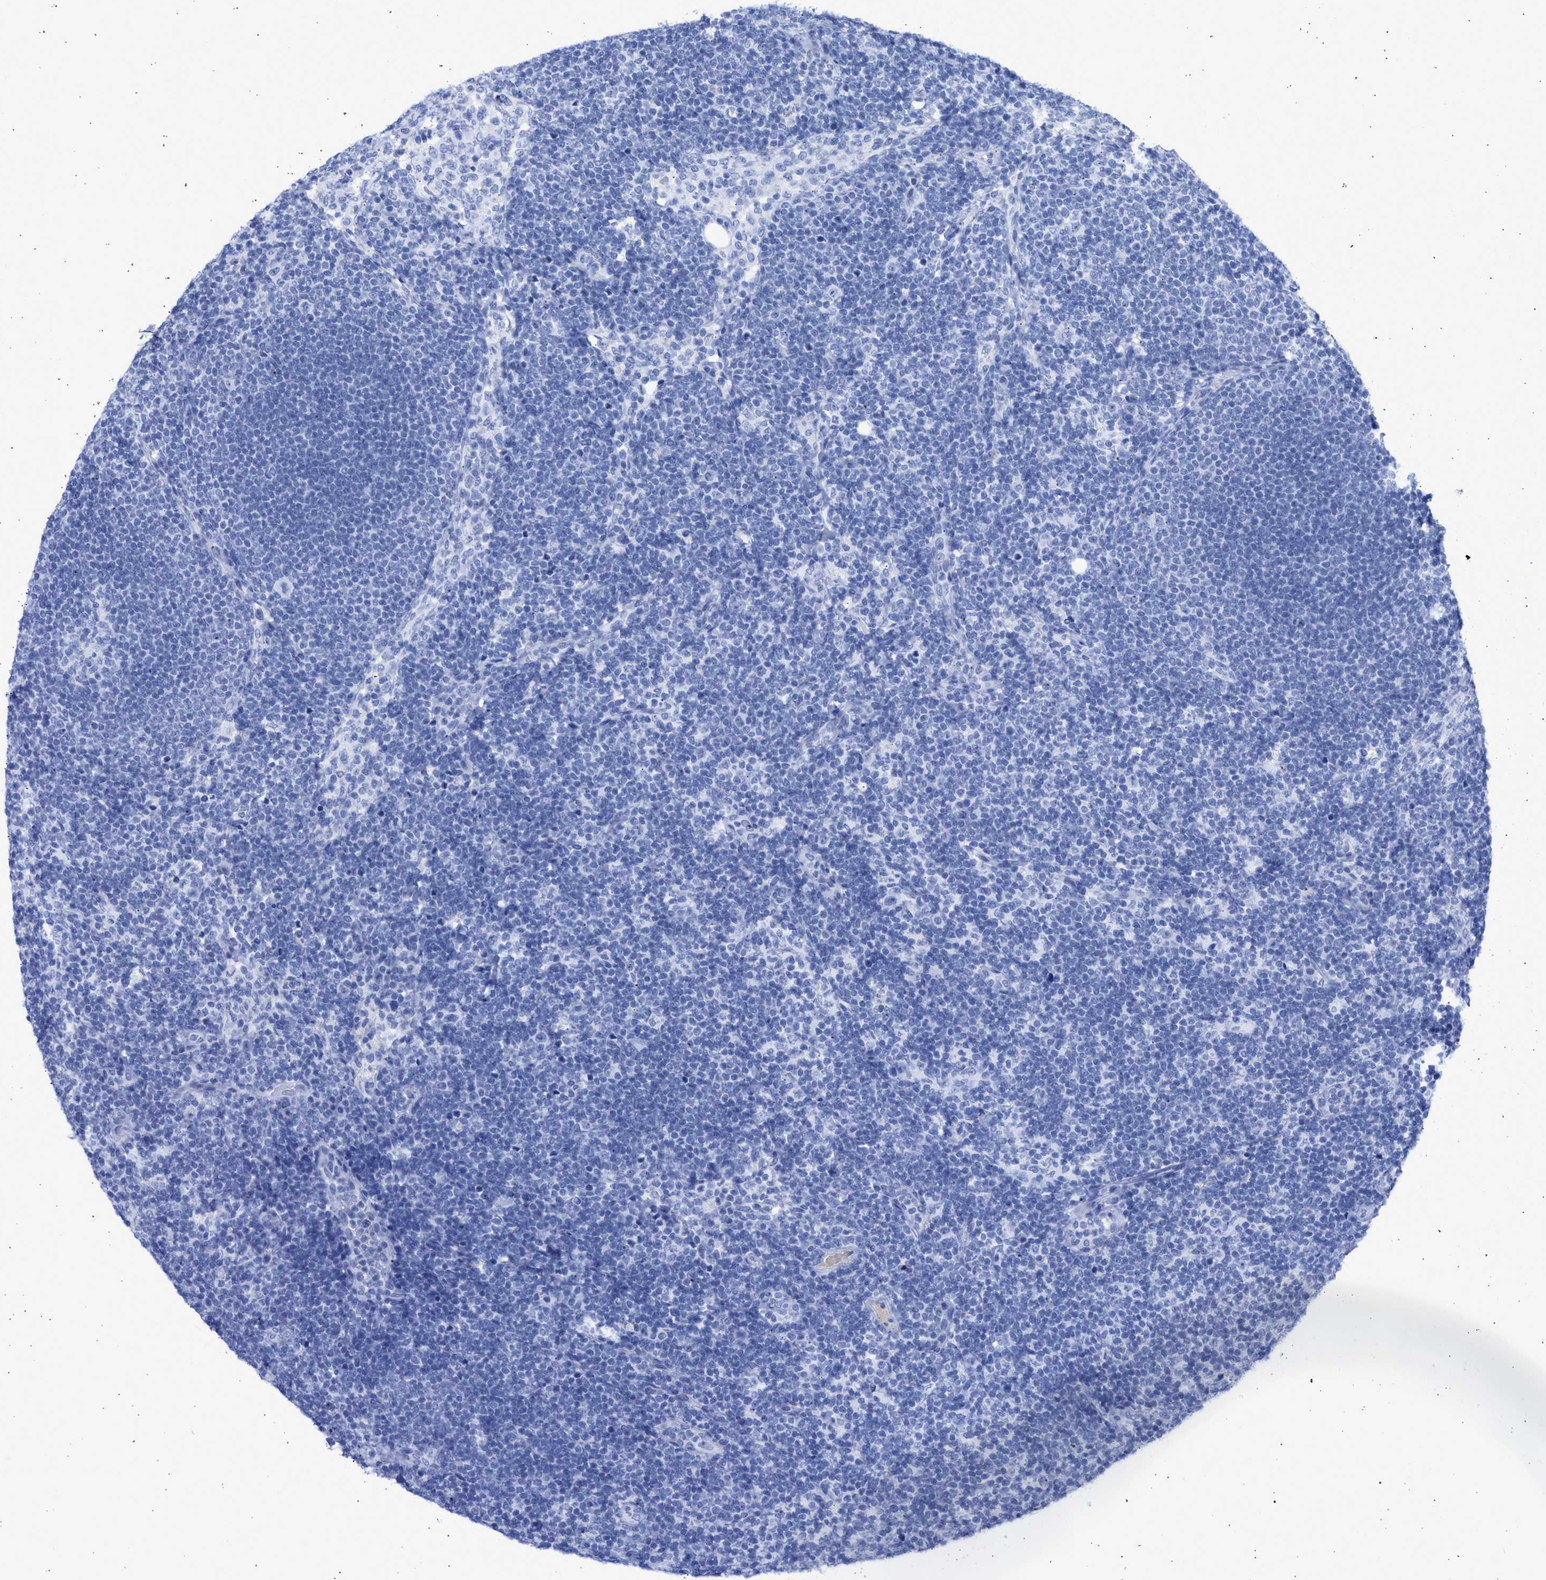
{"staining": {"intensity": "negative", "quantity": "none", "location": "none"}, "tissue": "lymph node", "cell_type": "Germinal center cells", "image_type": "normal", "snomed": [{"axis": "morphology", "description": "Normal tissue, NOS"}, {"axis": "morphology", "description": "Carcinoid, malignant, NOS"}, {"axis": "topography", "description": "Lymph node"}], "caption": "An immunohistochemistry (IHC) histopathology image of benign lymph node is shown. There is no staining in germinal center cells of lymph node. (IHC, brightfield microscopy, high magnification).", "gene": "RSPH1", "patient": {"sex": "male", "age": 47}}